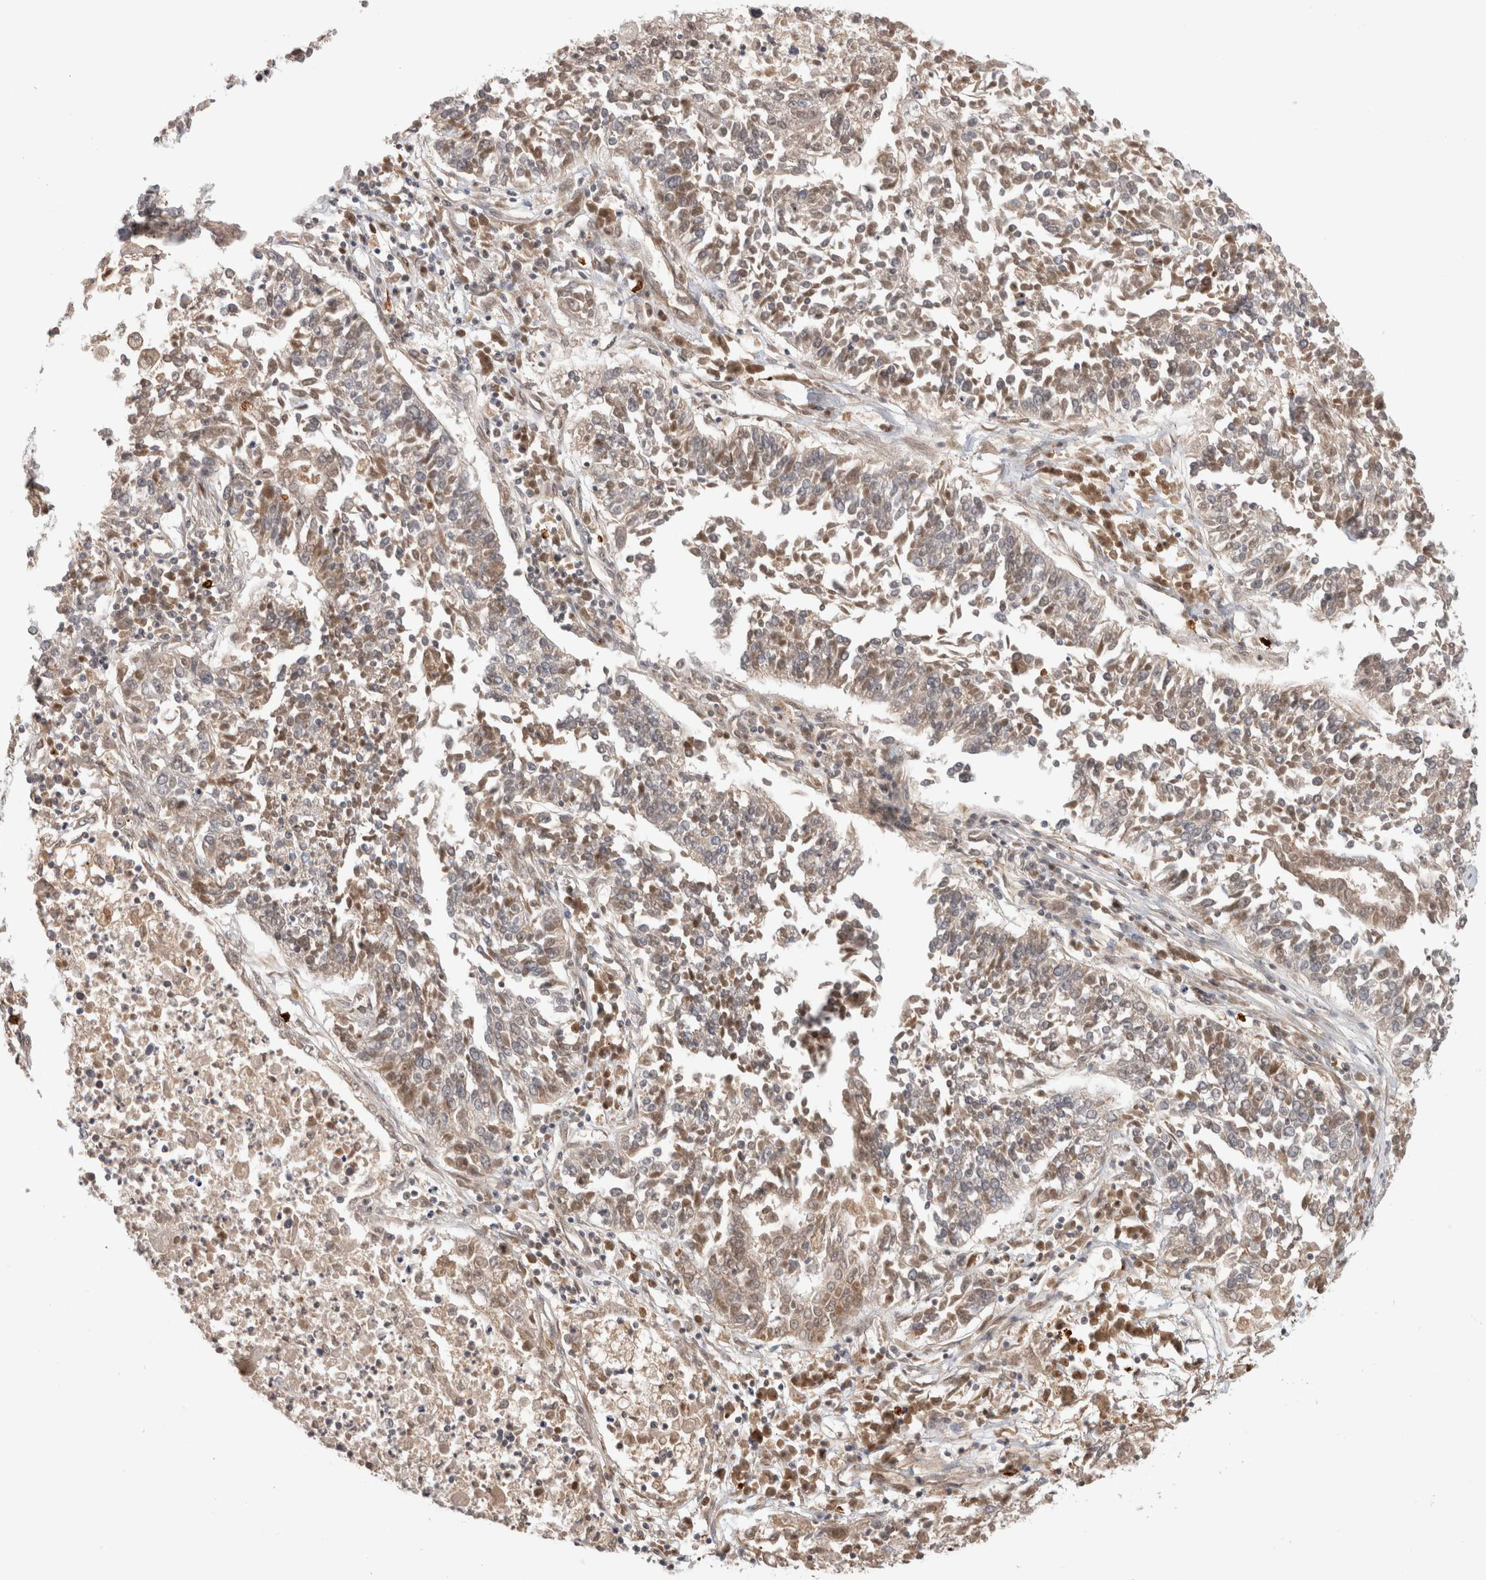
{"staining": {"intensity": "weak", "quantity": ">75%", "location": "cytoplasmic/membranous,nuclear"}, "tissue": "lung cancer", "cell_type": "Tumor cells", "image_type": "cancer", "snomed": [{"axis": "morphology", "description": "Normal tissue, NOS"}, {"axis": "morphology", "description": "Squamous cell carcinoma, NOS"}, {"axis": "topography", "description": "Lymph node"}, {"axis": "topography", "description": "Cartilage tissue"}, {"axis": "topography", "description": "Bronchus"}, {"axis": "topography", "description": "Lung"}, {"axis": "topography", "description": "Peripheral nerve tissue"}], "caption": "Immunohistochemistry (IHC) of lung cancer (squamous cell carcinoma) demonstrates low levels of weak cytoplasmic/membranous and nuclear positivity in approximately >75% of tumor cells.", "gene": "HSPG2", "patient": {"sex": "female", "age": 49}}